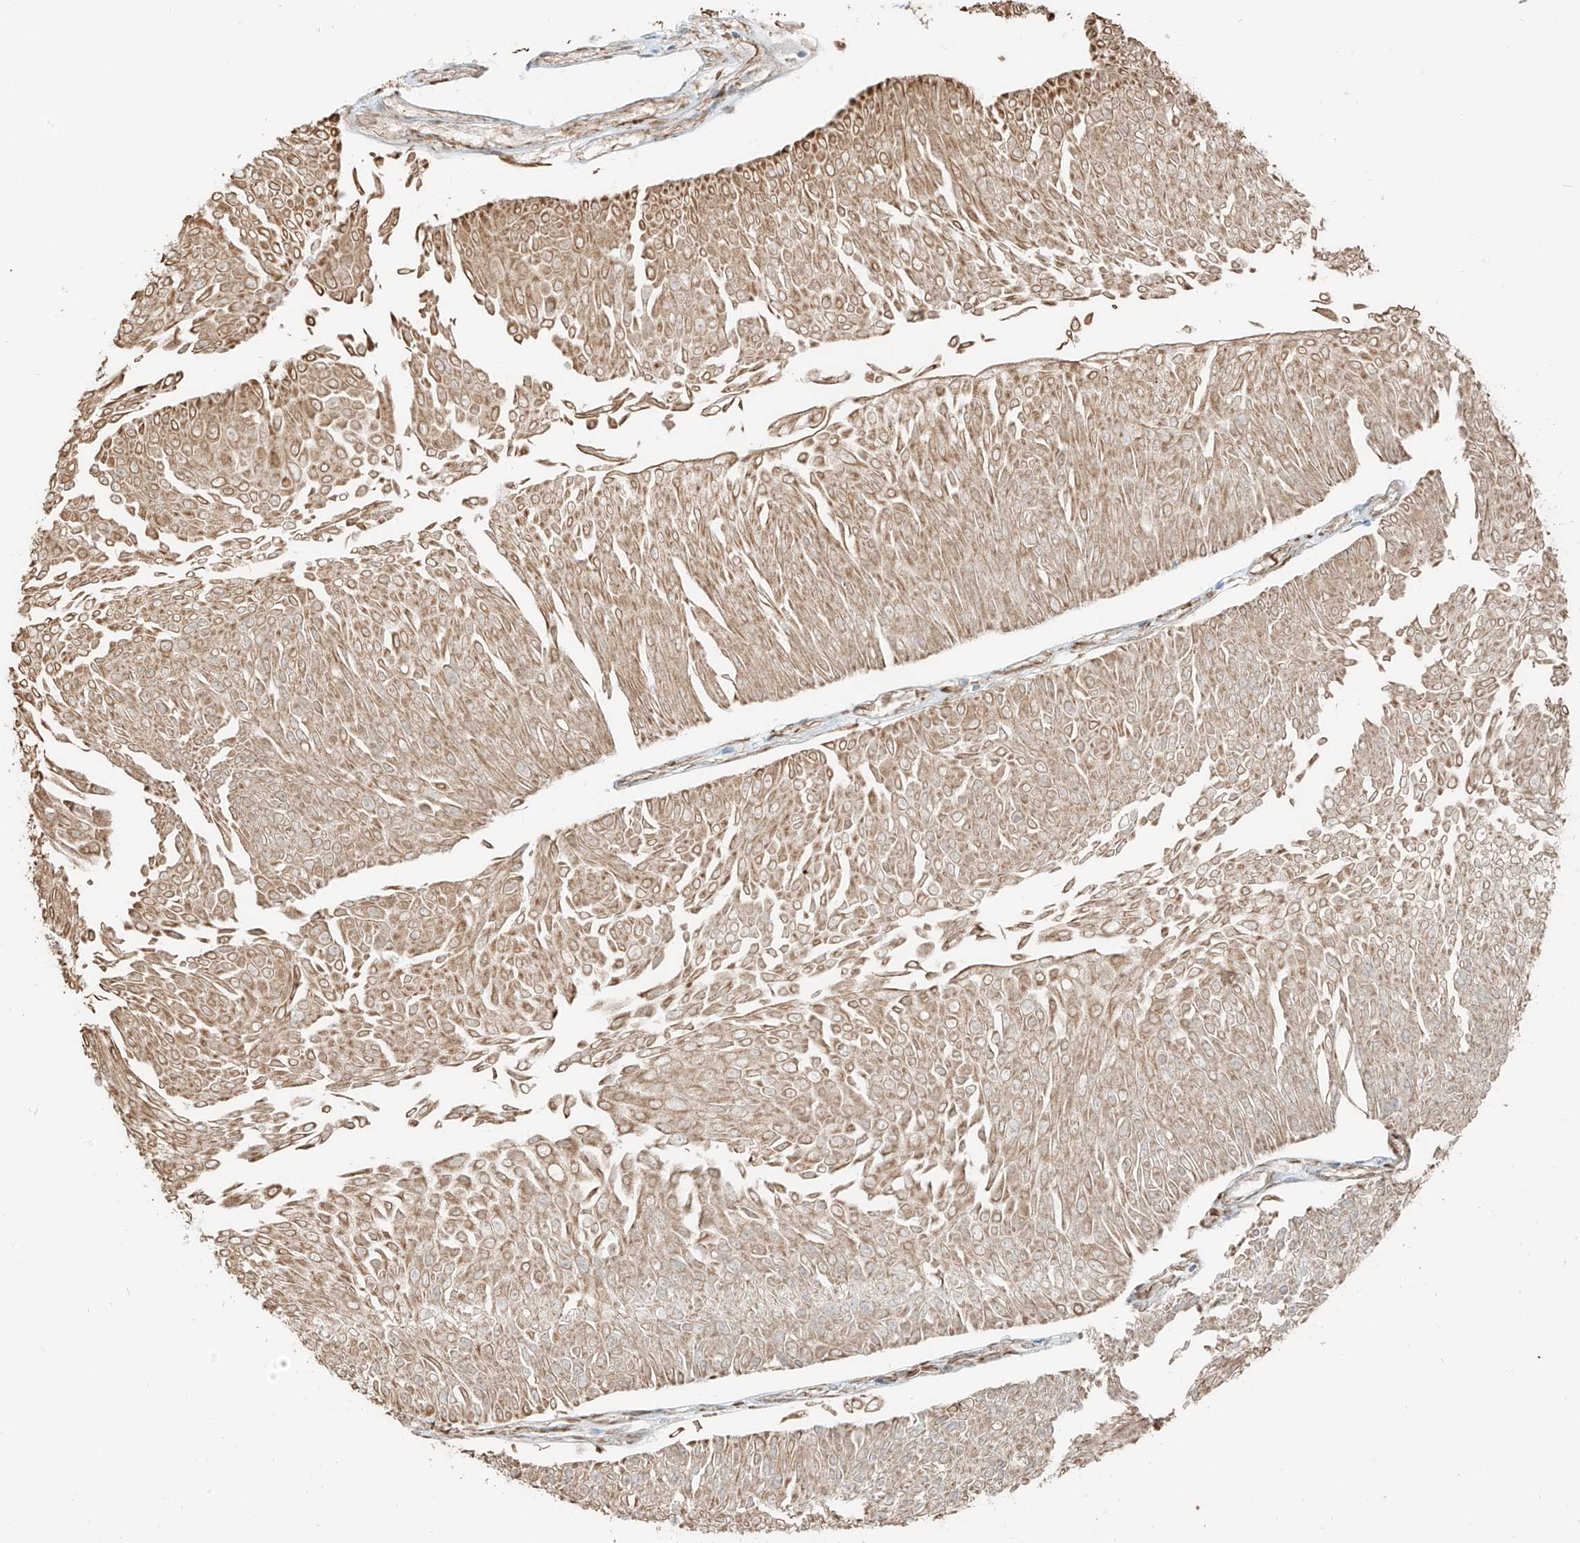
{"staining": {"intensity": "moderate", "quantity": ">75%", "location": "cytoplasmic/membranous"}, "tissue": "urothelial cancer", "cell_type": "Tumor cells", "image_type": "cancer", "snomed": [{"axis": "morphology", "description": "Urothelial carcinoma, Low grade"}, {"axis": "topography", "description": "Urinary bladder"}], "caption": "About >75% of tumor cells in urothelial cancer exhibit moderate cytoplasmic/membranous protein expression as visualized by brown immunohistochemical staining.", "gene": "FSTL1", "patient": {"sex": "male", "age": 67}}